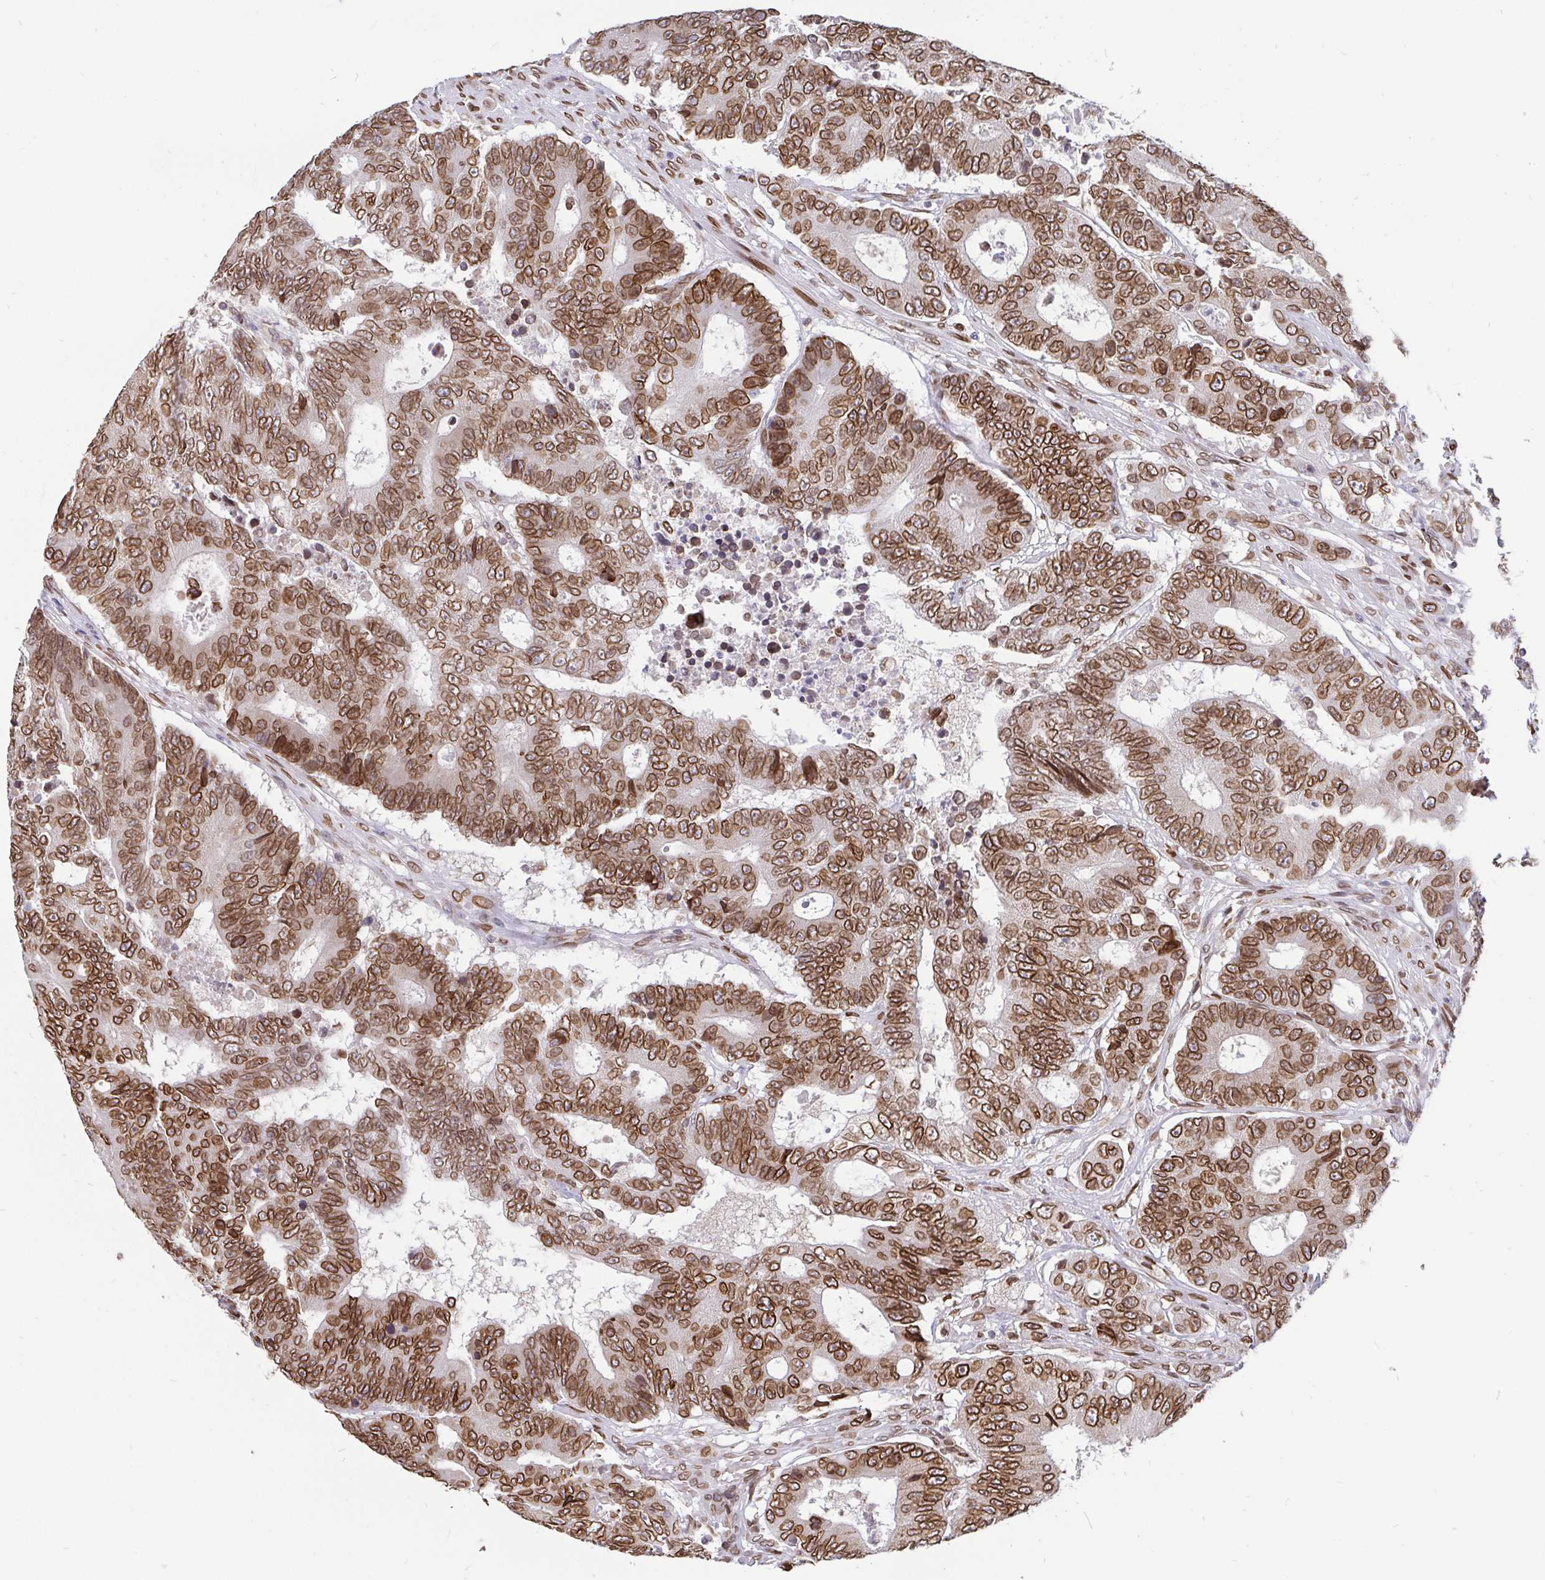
{"staining": {"intensity": "moderate", "quantity": ">75%", "location": "cytoplasmic/membranous,nuclear"}, "tissue": "colorectal cancer", "cell_type": "Tumor cells", "image_type": "cancer", "snomed": [{"axis": "morphology", "description": "Adenocarcinoma, NOS"}, {"axis": "topography", "description": "Colon"}], "caption": "About >75% of tumor cells in human colorectal adenocarcinoma reveal moderate cytoplasmic/membranous and nuclear protein staining as visualized by brown immunohistochemical staining.", "gene": "EMD", "patient": {"sex": "female", "age": 48}}